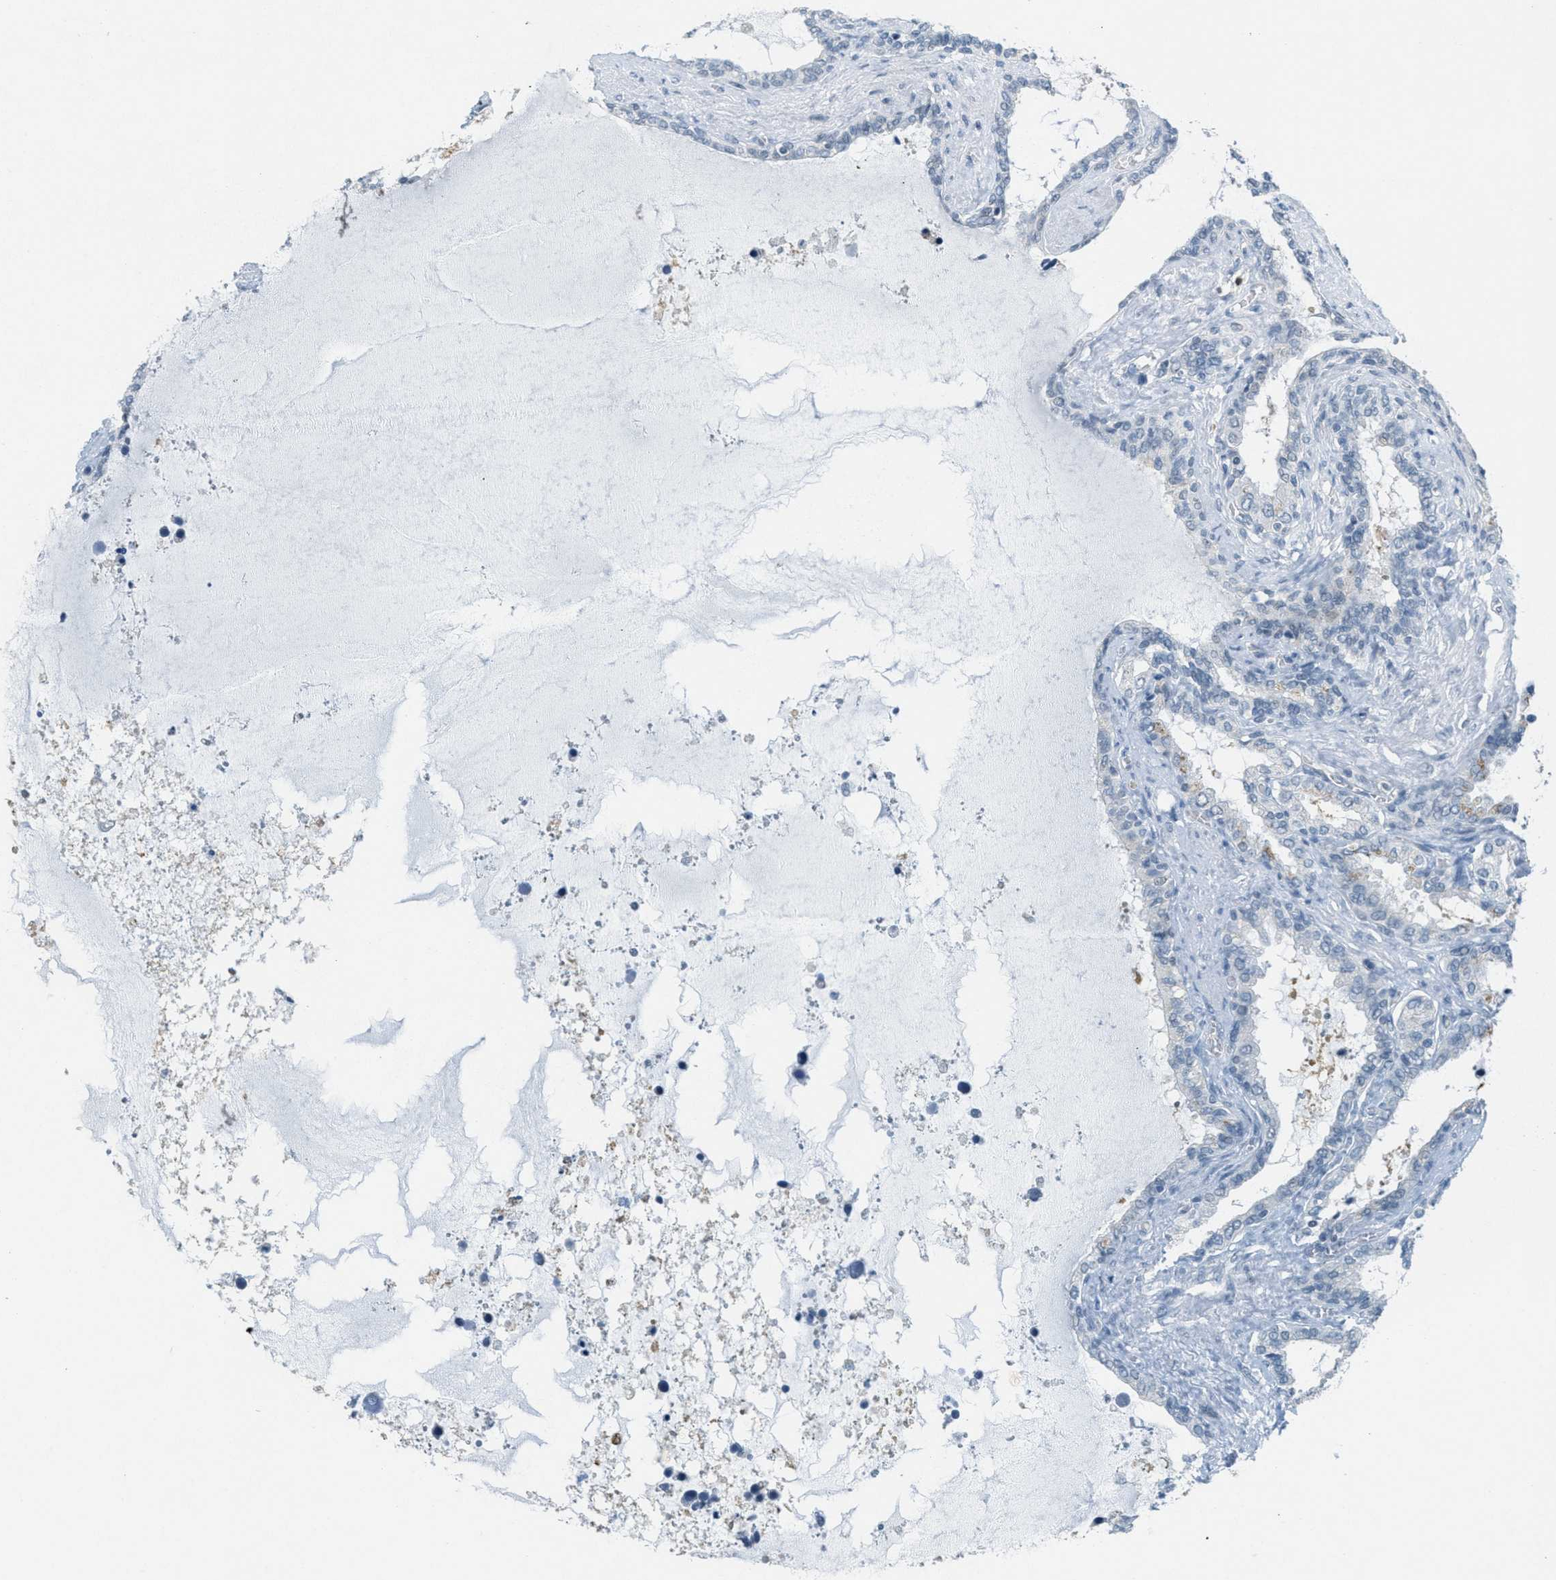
{"staining": {"intensity": "weak", "quantity": "<25%", "location": "cytoplasmic/membranous"}, "tissue": "seminal vesicle", "cell_type": "Glandular cells", "image_type": "normal", "snomed": [{"axis": "morphology", "description": "Normal tissue, NOS"}, {"axis": "topography", "description": "Seminal veicle"}], "caption": "A high-resolution photomicrograph shows IHC staining of benign seminal vesicle, which demonstrates no significant staining in glandular cells.", "gene": "FYN", "patient": {"sex": "male", "age": 46}}